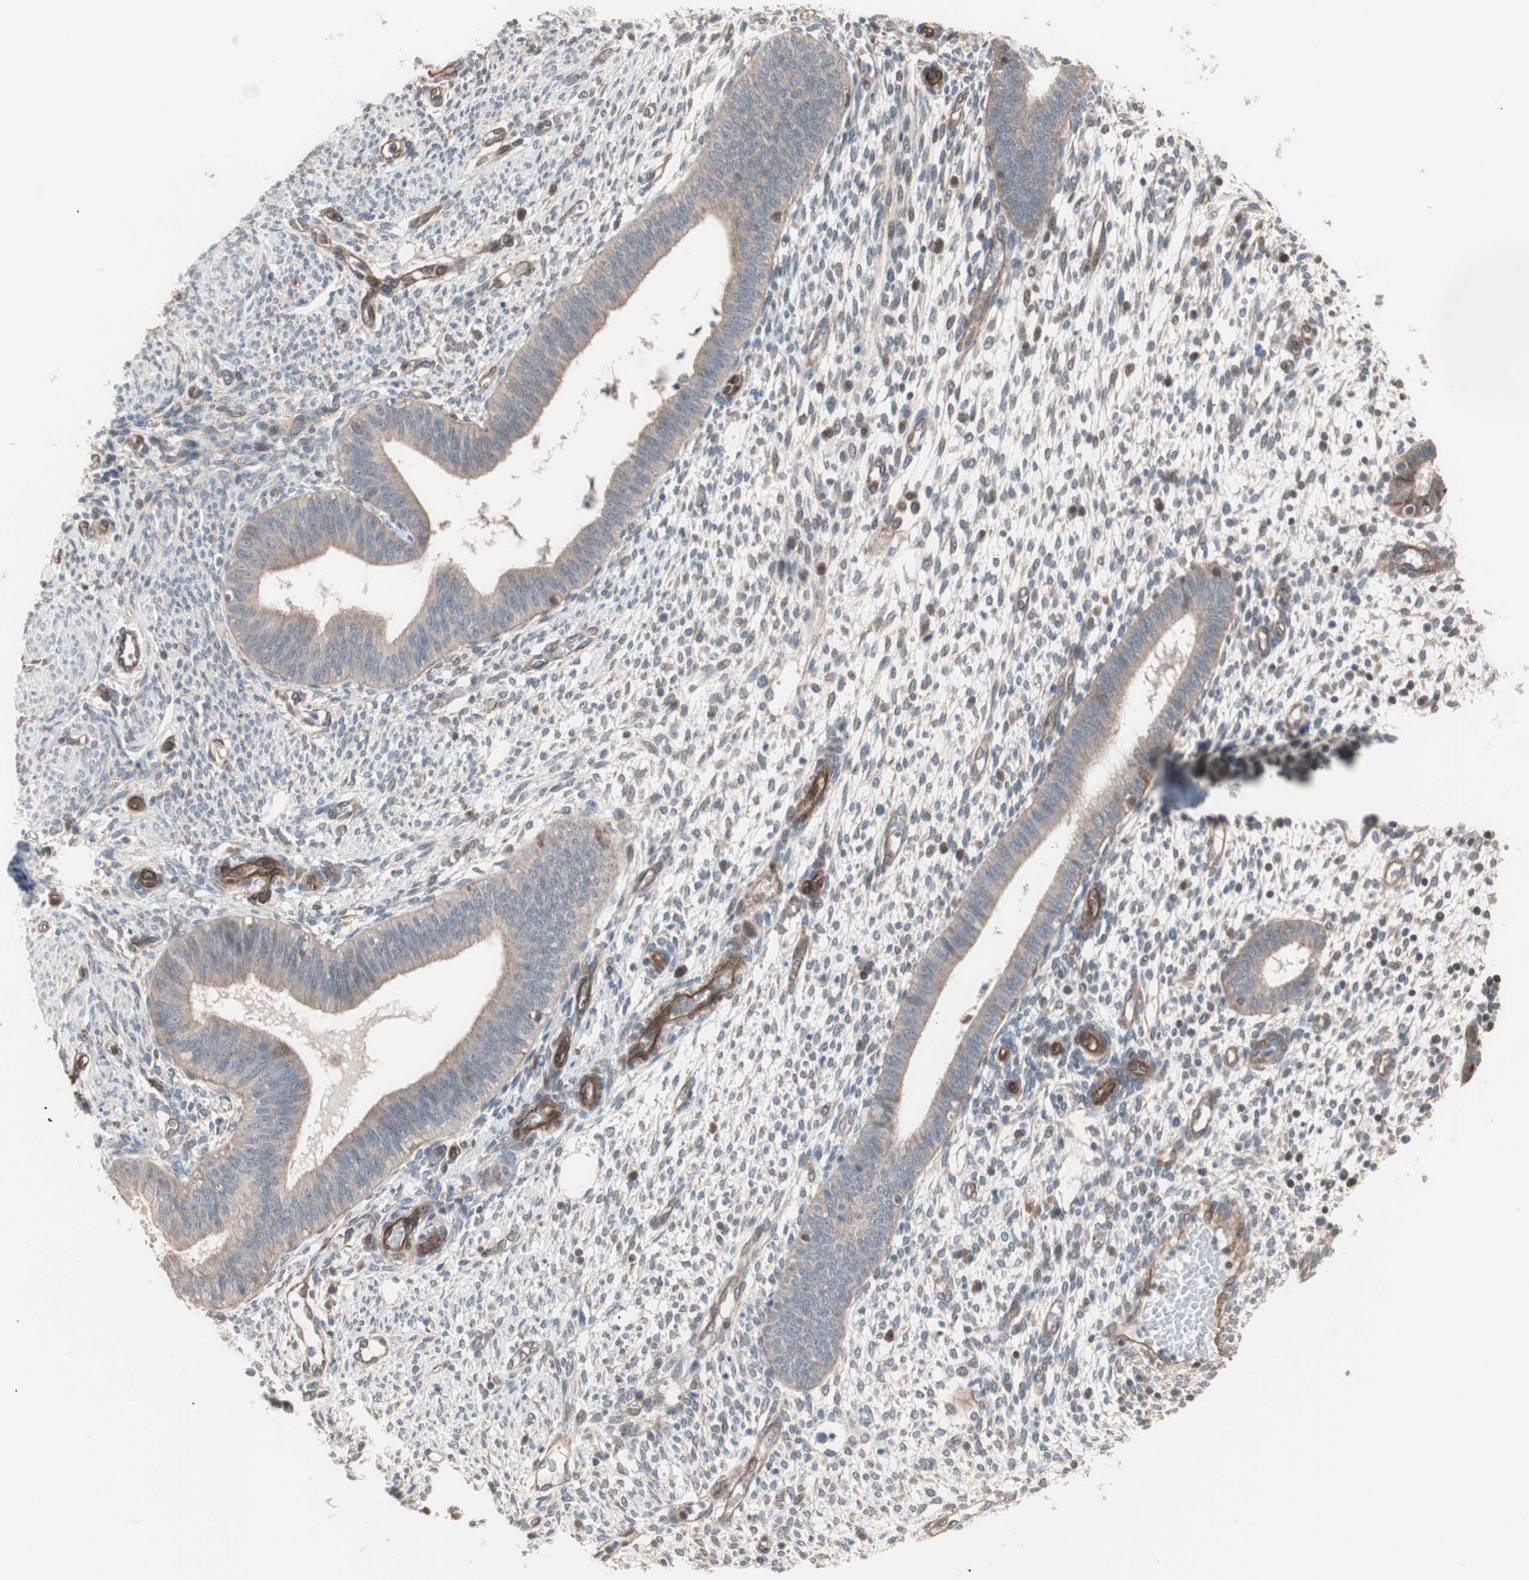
{"staining": {"intensity": "weak", "quantity": "<25%", "location": "cytoplasmic/membranous"}, "tissue": "endometrium", "cell_type": "Cells in endometrial stroma", "image_type": "normal", "snomed": [{"axis": "morphology", "description": "Normal tissue, NOS"}, {"axis": "topography", "description": "Endometrium"}], "caption": "High magnification brightfield microscopy of benign endometrium stained with DAB (3,3'-diaminobenzidine) (brown) and counterstained with hematoxylin (blue): cells in endometrial stroma show no significant staining. (Brightfield microscopy of DAB (3,3'-diaminobenzidine) immunohistochemistry (IHC) at high magnification).", "gene": "SMG1", "patient": {"sex": "female", "age": 35}}